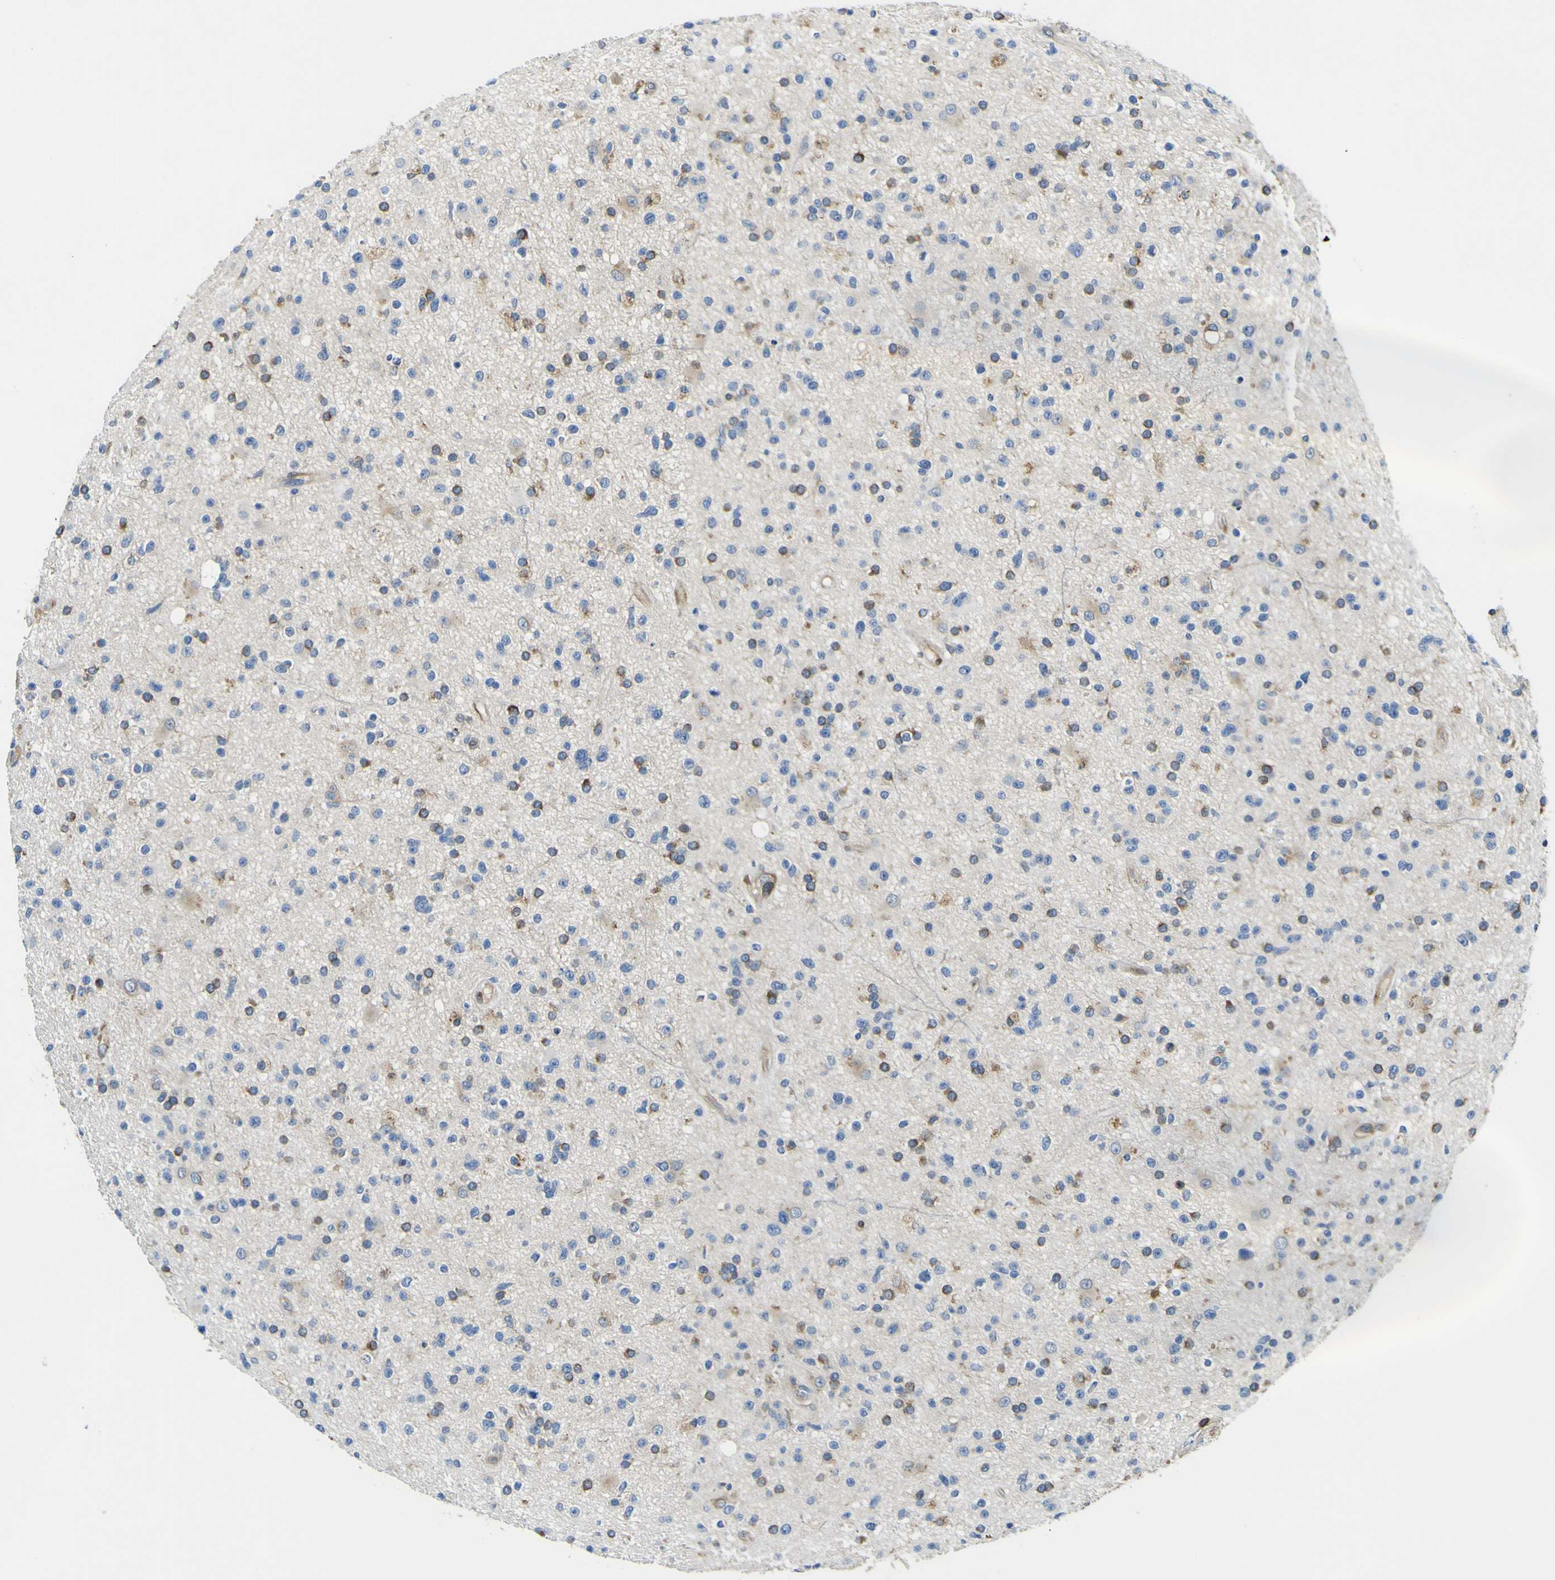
{"staining": {"intensity": "moderate", "quantity": "25%-75%", "location": "cytoplasmic/membranous,nuclear"}, "tissue": "glioma", "cell_type": "Tumor cells", "image_type": "cancer", "snomed": [{"axis": "morphology", "description": "Glioma, malignant, High grade"}, {"axis": "topography", "description": "Brain"}], "caption": "A brown stain highlights moderate cytoplasmic/membranous and nuclear positivity of a protein in glioma tumor cells. The staining is performed using DAB brown chromogen to label protein expression. The nuclei are counter-stained blue using hematoxylin.", "gene": "EML2", "patient": {"sex": "male", "age": 33}}